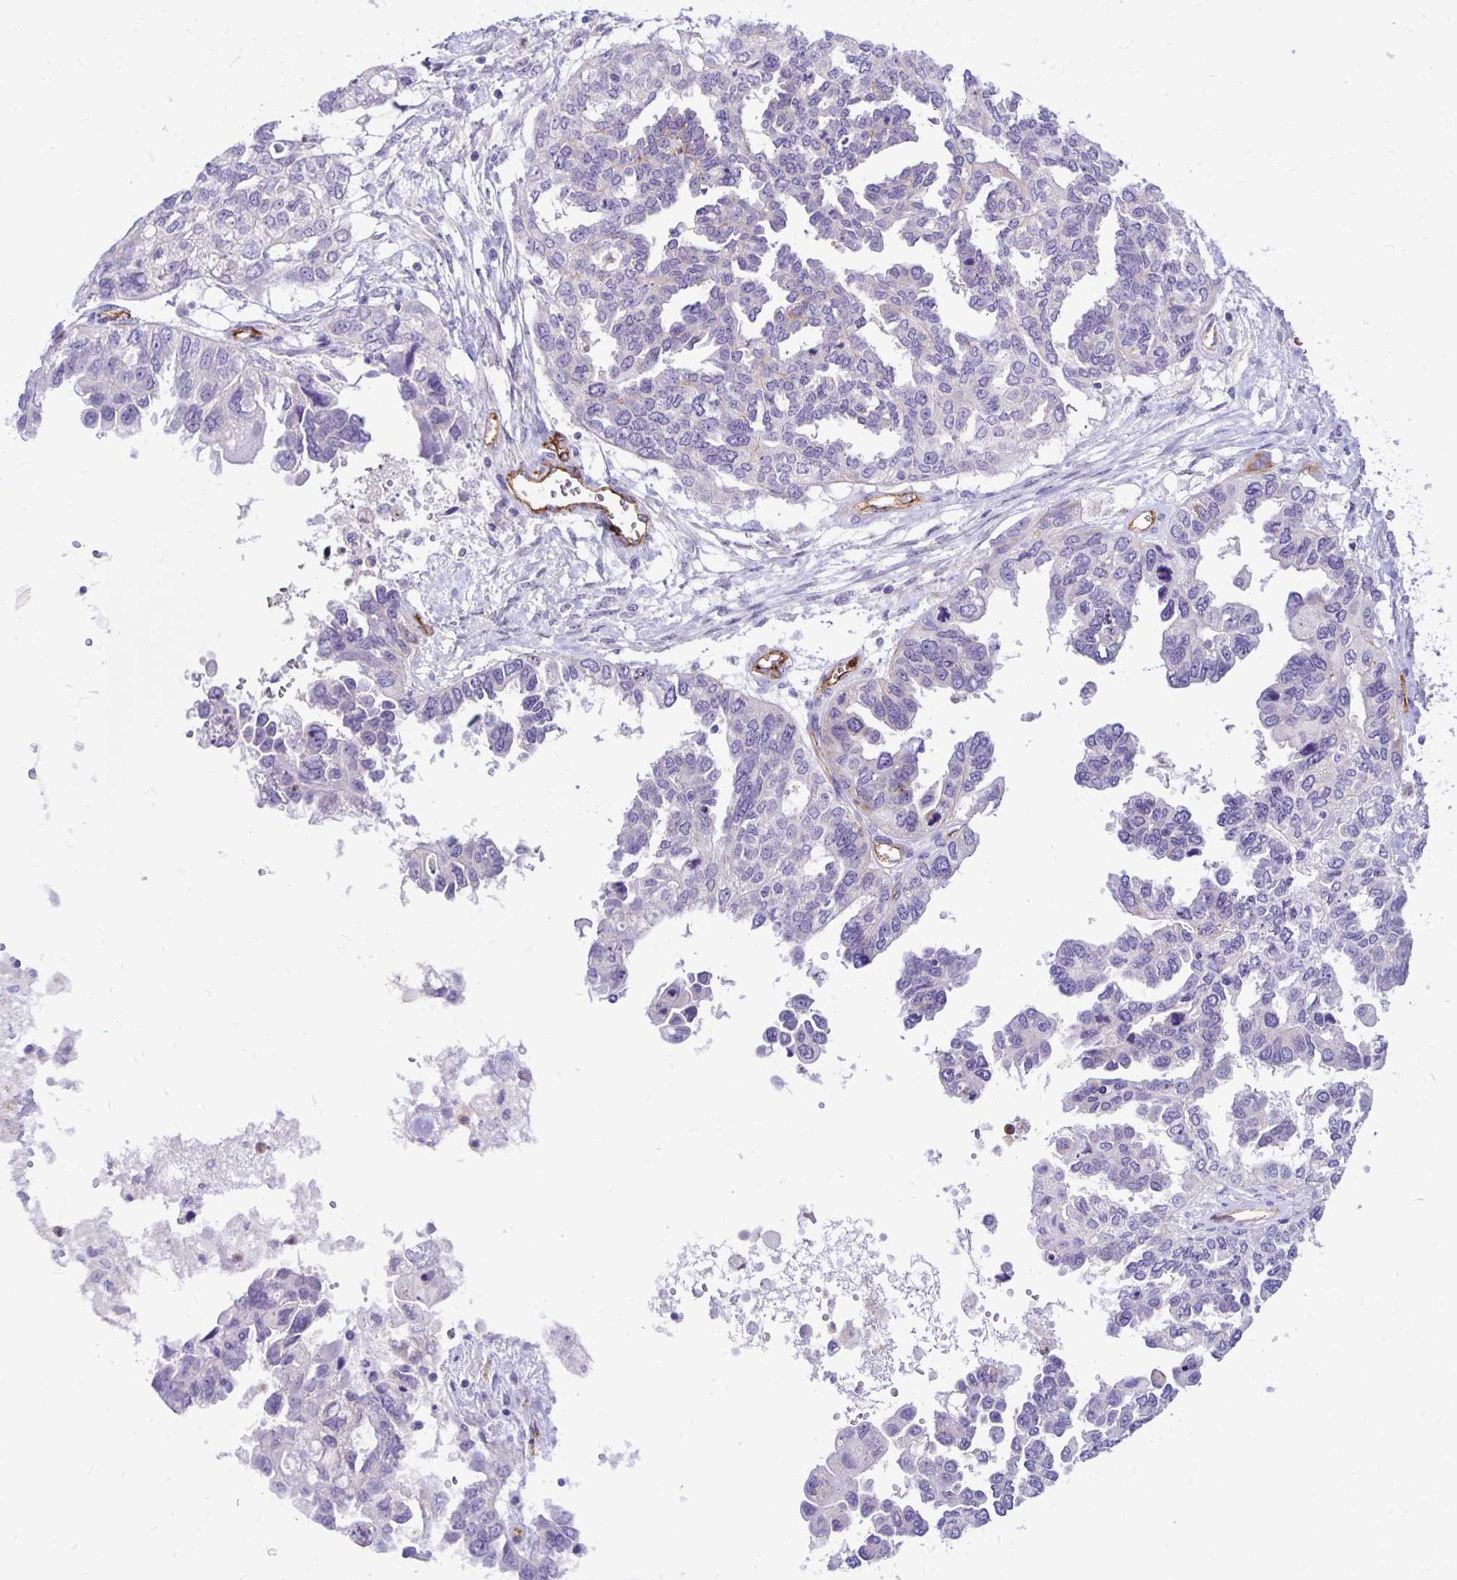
{"staining": {"intensity": "negative", "quantity": "none", "location": "none"}, "tissue": "ovarian cancer", "cell_type": "Tumor cells", "image_type": "cancer", "snomed": [{"axis": "morphology", "description": "Cystadenocarcinoma, serous, NOS"}, {"axis": "topography", "description": "Ovary"}], "caption": "Immunohistochemistry of human ovarian cancer shows no positivity in tumor cells.", "gene": "TTYH1", "patient": {"sex": "female", "age": 53}}